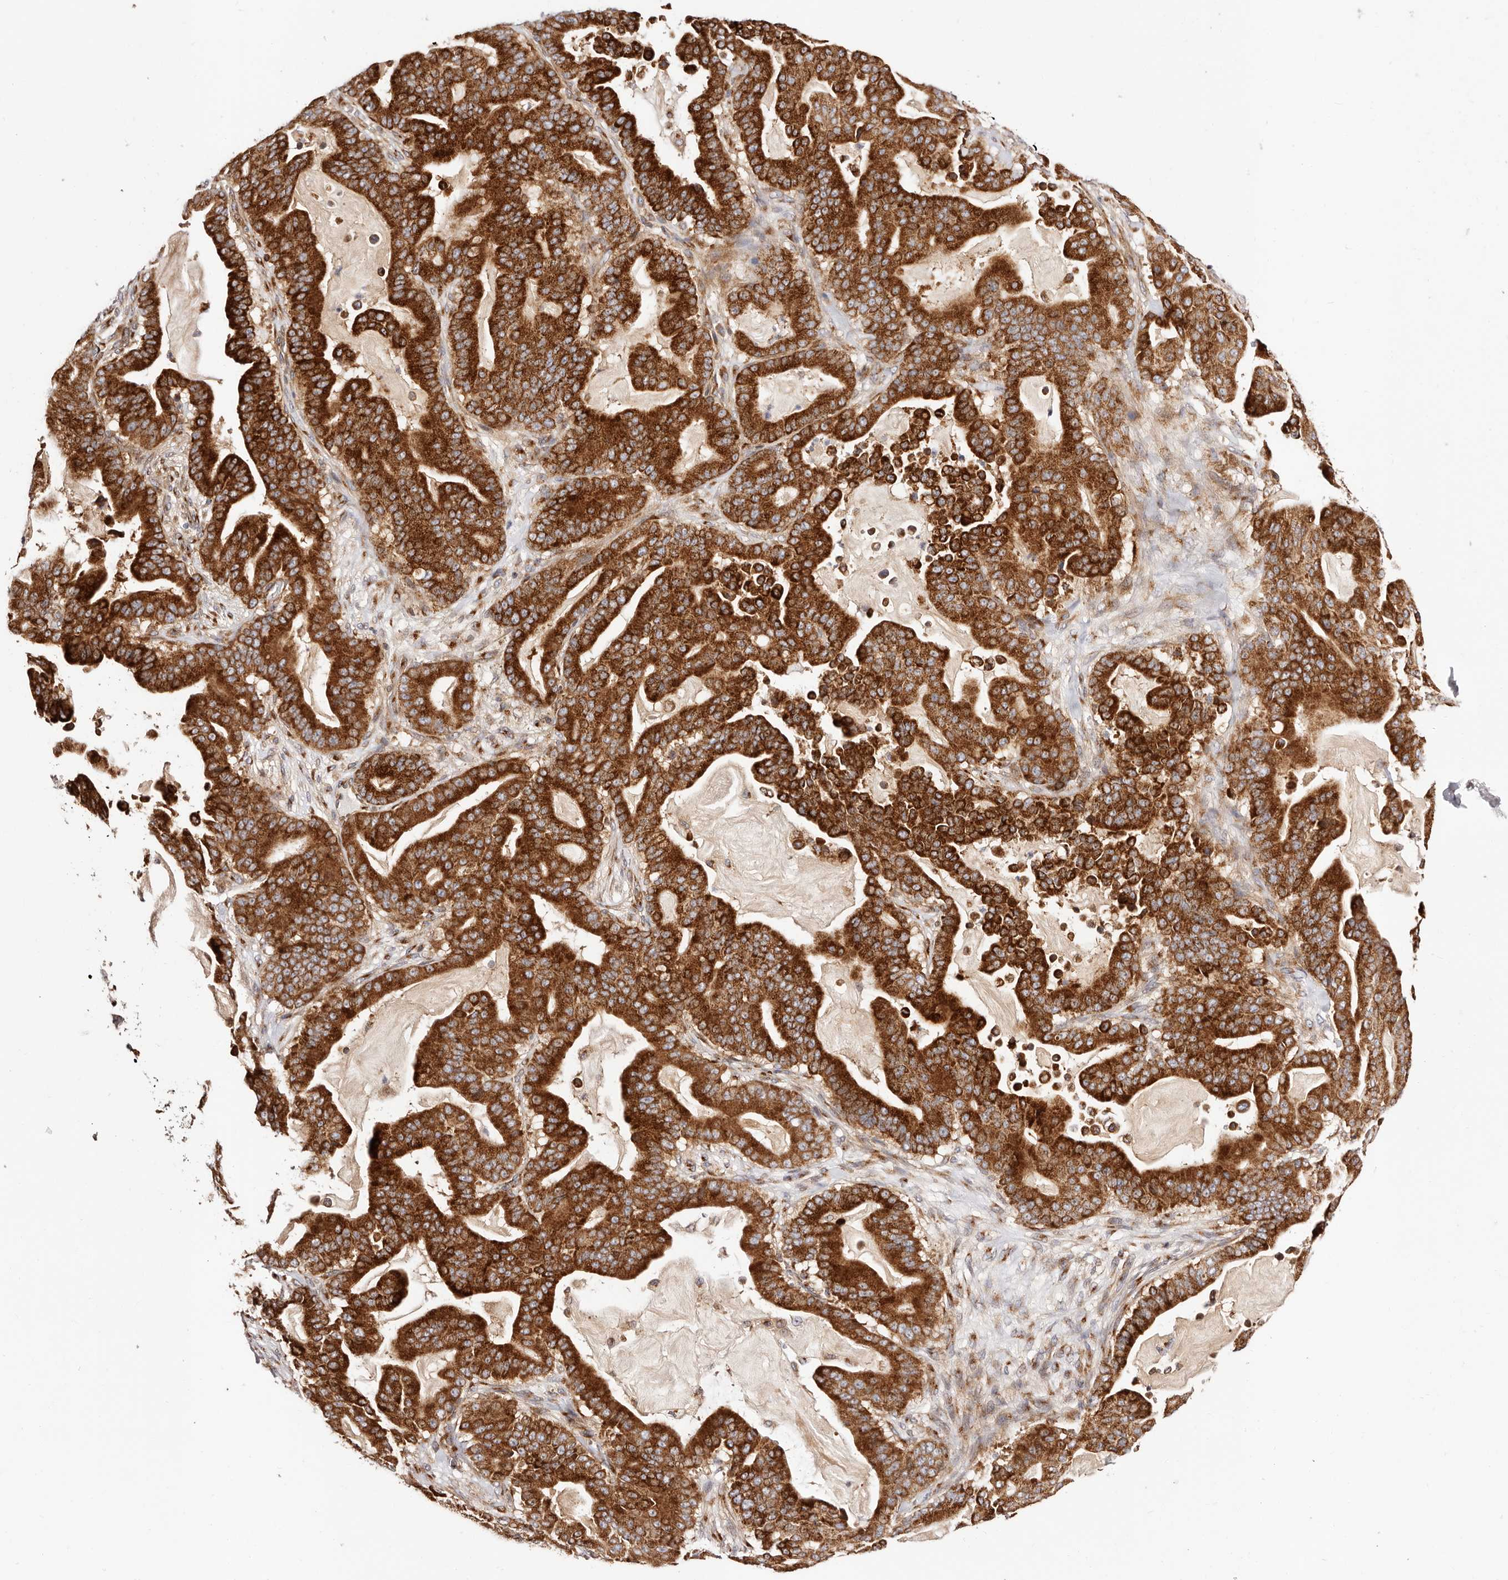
{"staining": {"intensity": "strong", "quantity": ">75%", "location": "cytoplasmic/membranous"}, "tissue": "pancreatic cancer", "cell_type": "Tumor cells", "image_type": "cancer", "snomed": [{"axis": "morphology", "description": "Adenocarcinoma, NOS"}, {"axis": "topography", "description": "Pancreas"}], "caption": "High-power microscopy captured an immunohistochemistry (IHC) histopathology image of pancreatic cancer (adenocarcinoma), revealing strong cytoplasmic/membranous expression in about >75% of tumor cells.", "gene": "MAPK6", "patient": {"sex": "male", "age": 63}}